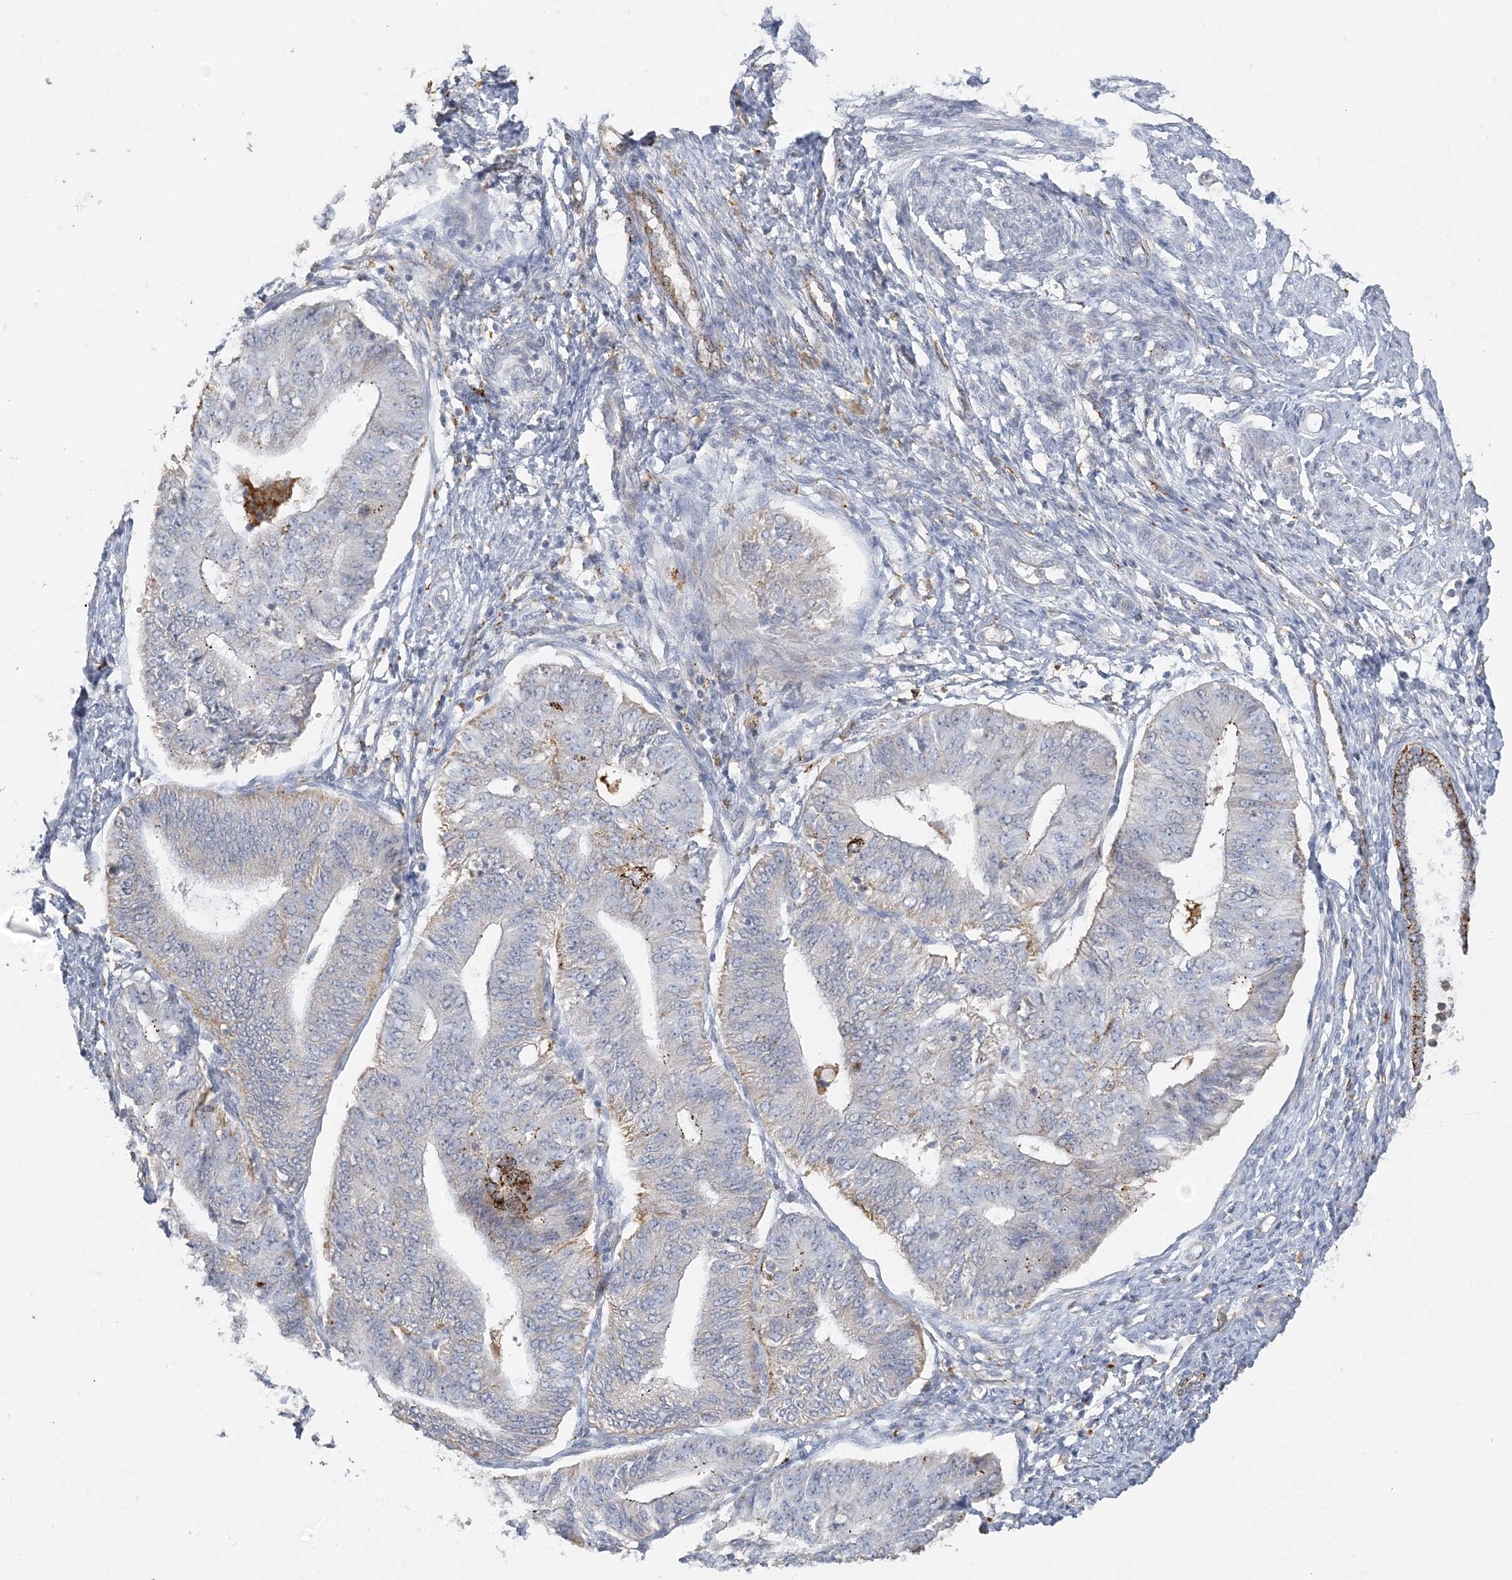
{"staining": {"intensity": "moderate", "quantity": "<25%", "location": "cytoplasmic/membranous"}, "tissue": "endometrial cancer", "cell_type": "Tumor cells", "image_type": "cancer", "snomed": [{"axis": "morphology", "description": "Adenocarcinoma, NOS"}, {"axis": "topography", "description": "Endometrium"}], "caption": "This image reveals IHC staining of endometrial cancer (adenocarcinoma), with low moderate cytoplasmic/membranous staining in approximately <25% of tumor cells.", "gene": "PEAR1", "patient": {"sex": "female", "age": 32}}